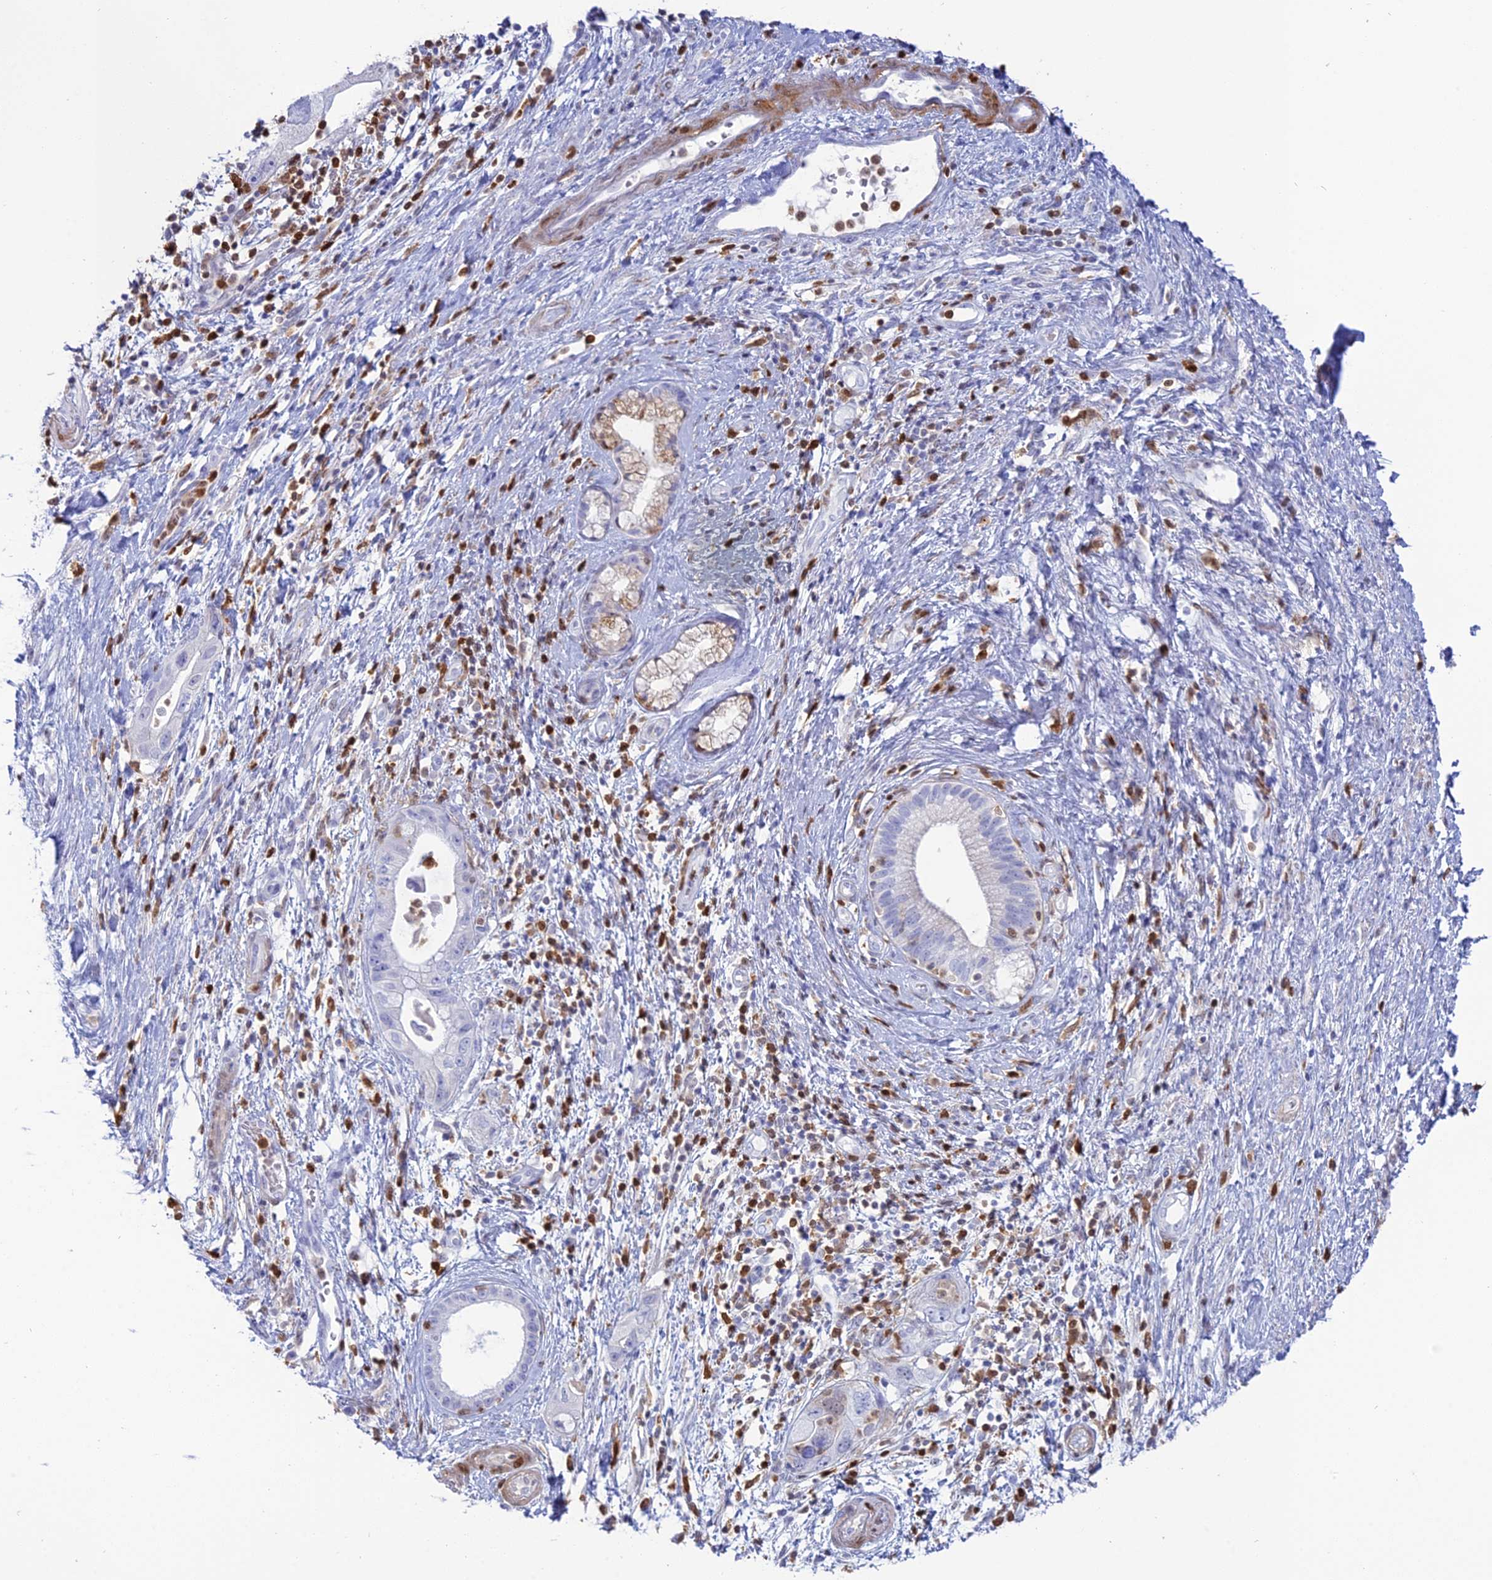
{"staining": {"intensity": "negative", "quantity": "none", "location": "none"}, "tissue": "pancreatic cancer", "cell_type": "Tumor cells", "image_type": "cancer", "snomed": [{"axis": "morphology", "description": "Adenocarcinoma, NOS"}, {"axis": "topography", "description": "Pancreas"}], "caption": "This is a image of immunohistochemistry staining of pancreatic cancer, which shows no positivity in tumor cells.", "gene": "PGBD4", "patient": {"sex": "female", "age": 73}}